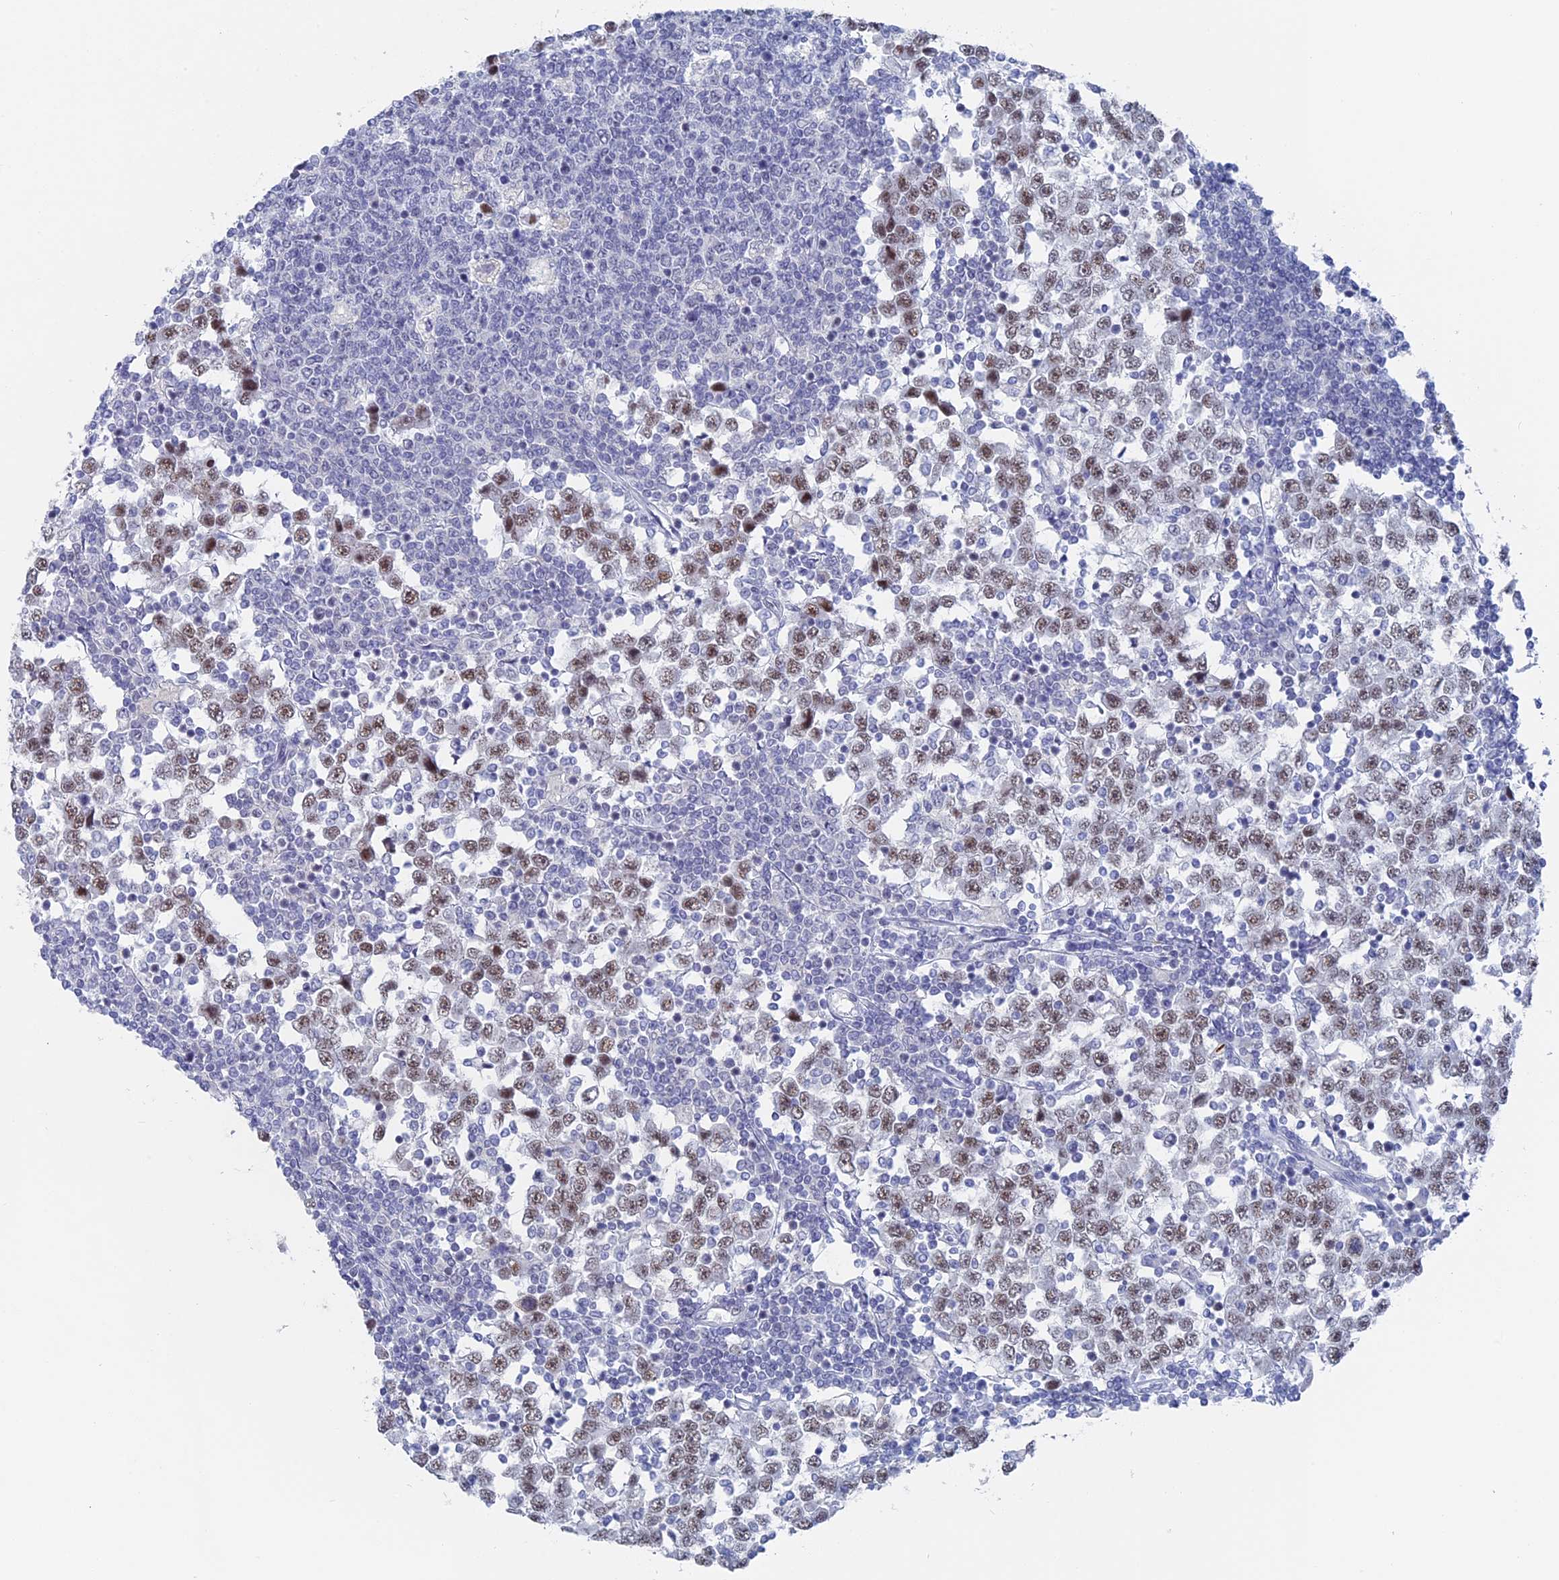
{"staining": {"intensity": "weak", "quantity": "25%-75%", "location": "nuclear"}, "tissue": "testis cancer", "cell_type": "Tumor cells", "image_type": "cancer", "snomed": [{"axis": "morphology", "description": "Seminoma, NOS"}, {"axis": "topography", "description": "Testis"}], "caption": "The photomicrograph displays staining of testis cancer, revealing weak nuclear protein positivity (brown color) within tumor cells.", "gene": "BRD2", "patient": {"sex": "male", "age": 65}}